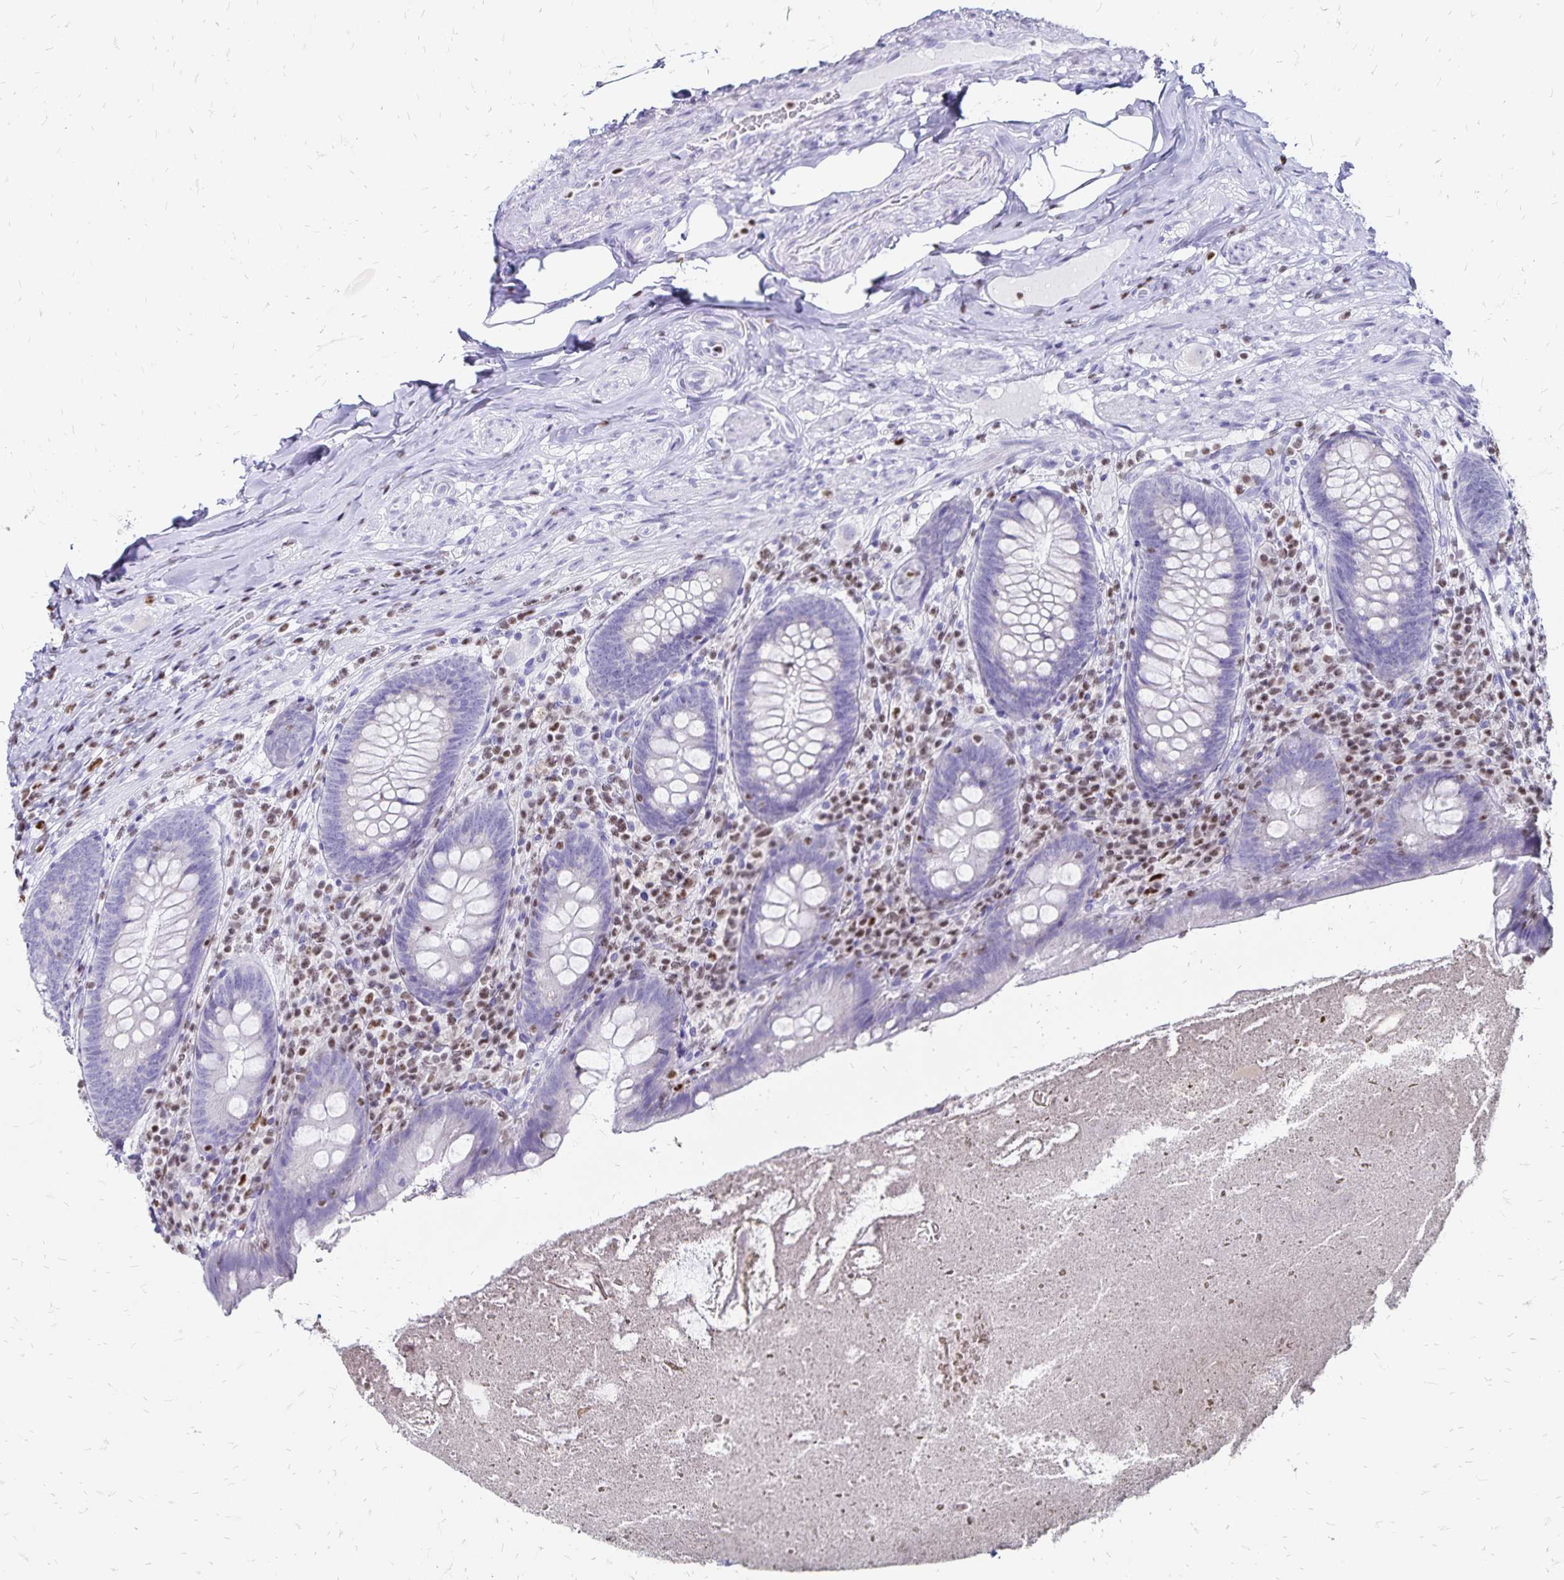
{"staining": {"intensity": "negative", "quantity": "none", "location": "none"}, "tissue": "appendix", "cell_type": "Glandular cells", "image_type": "normal", "snomed": [{"axis": "morphology", "description": "Normal tissue, NOS"}, {"axis": "topography", "description": "Appendix"}], "caption": "Immunohistochemistry of normal human appendix demonstrates no expression in glandular cells.", "gene": "IKZF1", "patient": {"sex": "male", "age": 47}}